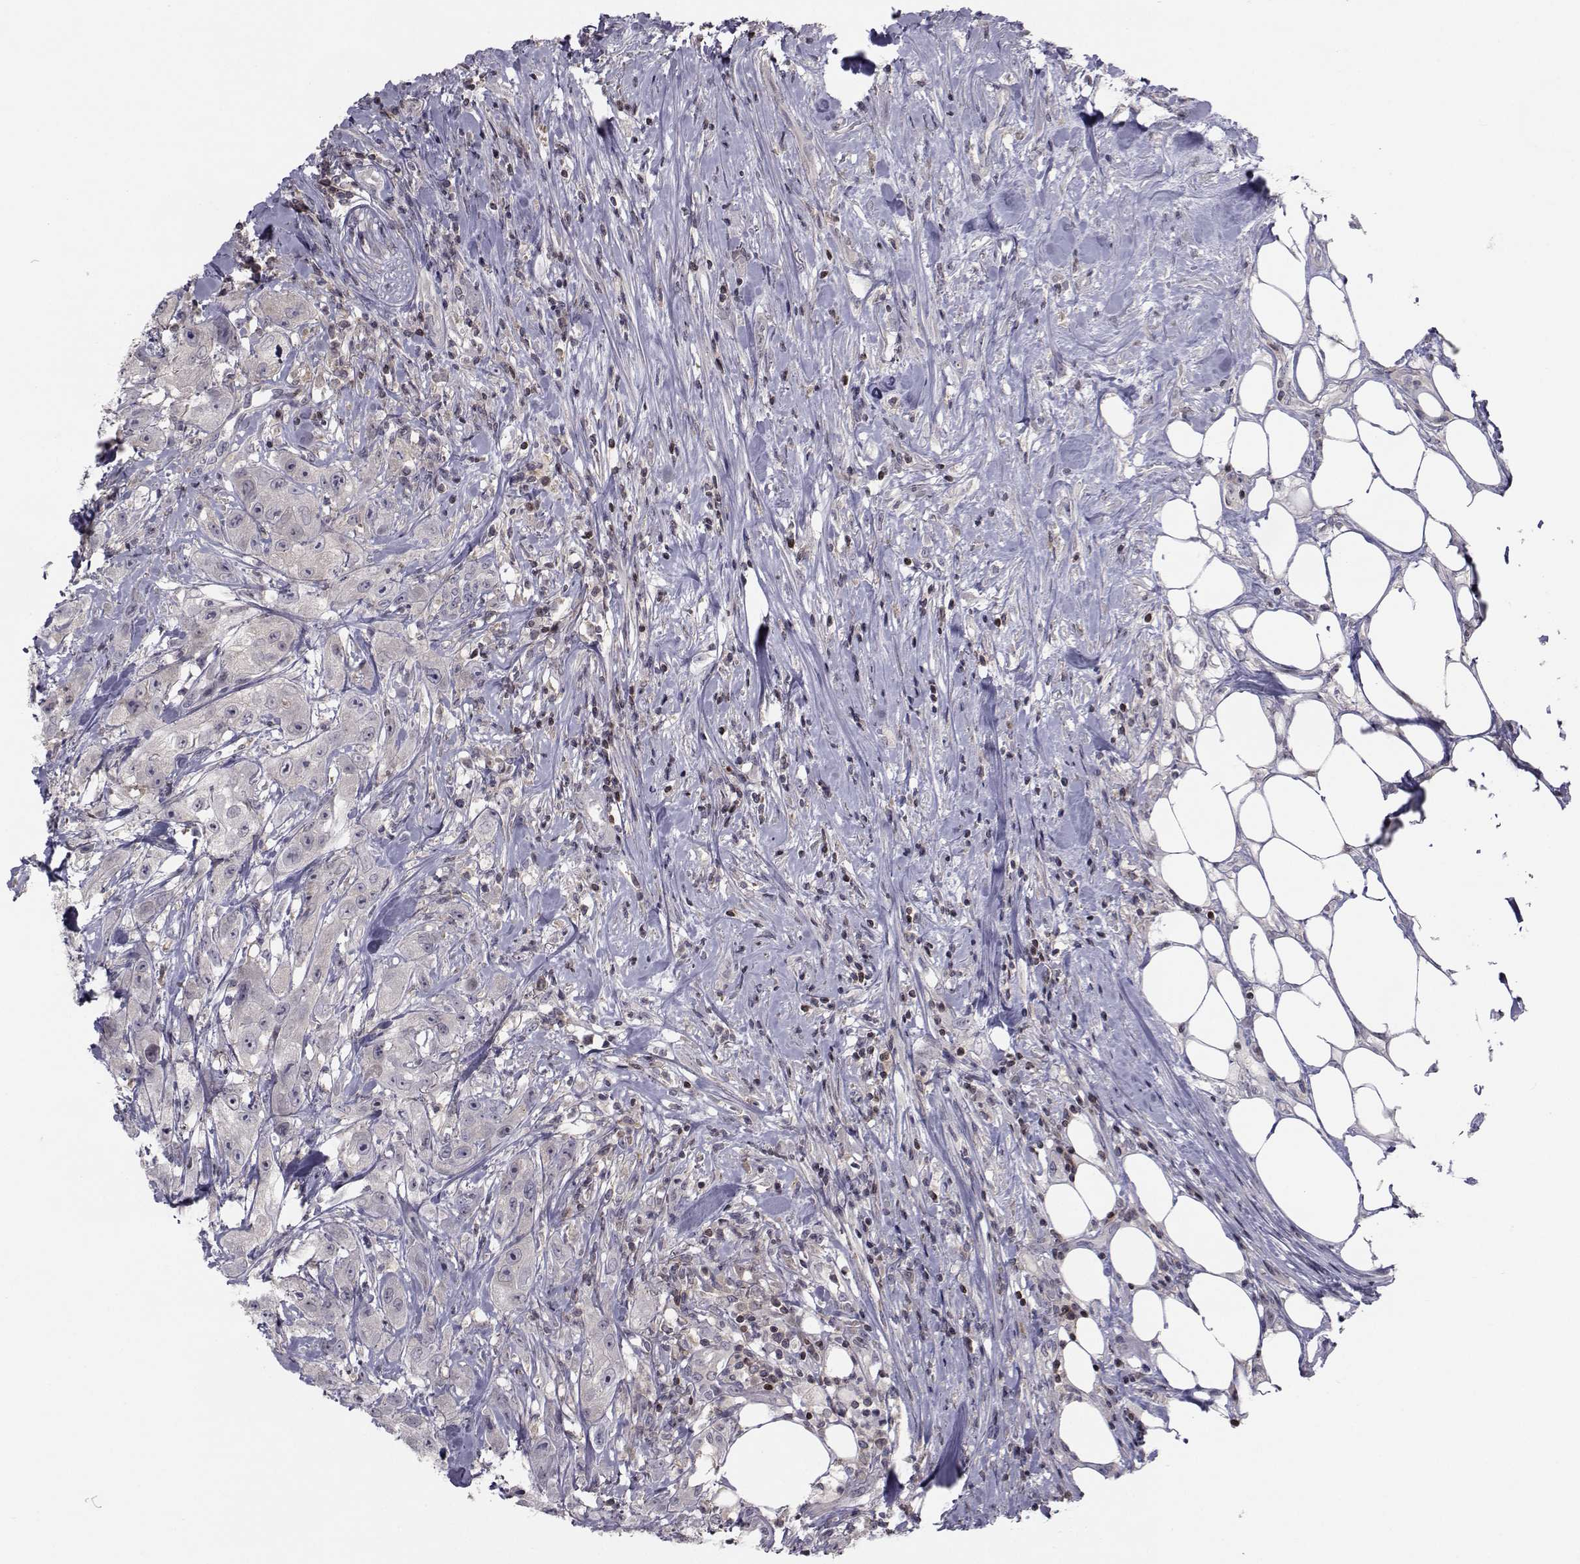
{"staining": {"intensity": "negative", "quantity": "none", "location": "none"}, "tissue": "urothelial cancer", "cell_type": "Tumor cells", "image_type": "cancer", "snomed": [{"axis": "morphology", "description": "Urothelial carcinoma, High grade"}, {"axis": "topography", "description": "Urinary bladder"}], "caption": "Protein analysis of urothelial cancer demonstrates no significant expression in tumor cells.", "gene": "PCP4L1", "patient": {"sex": "male", "age": 79}}